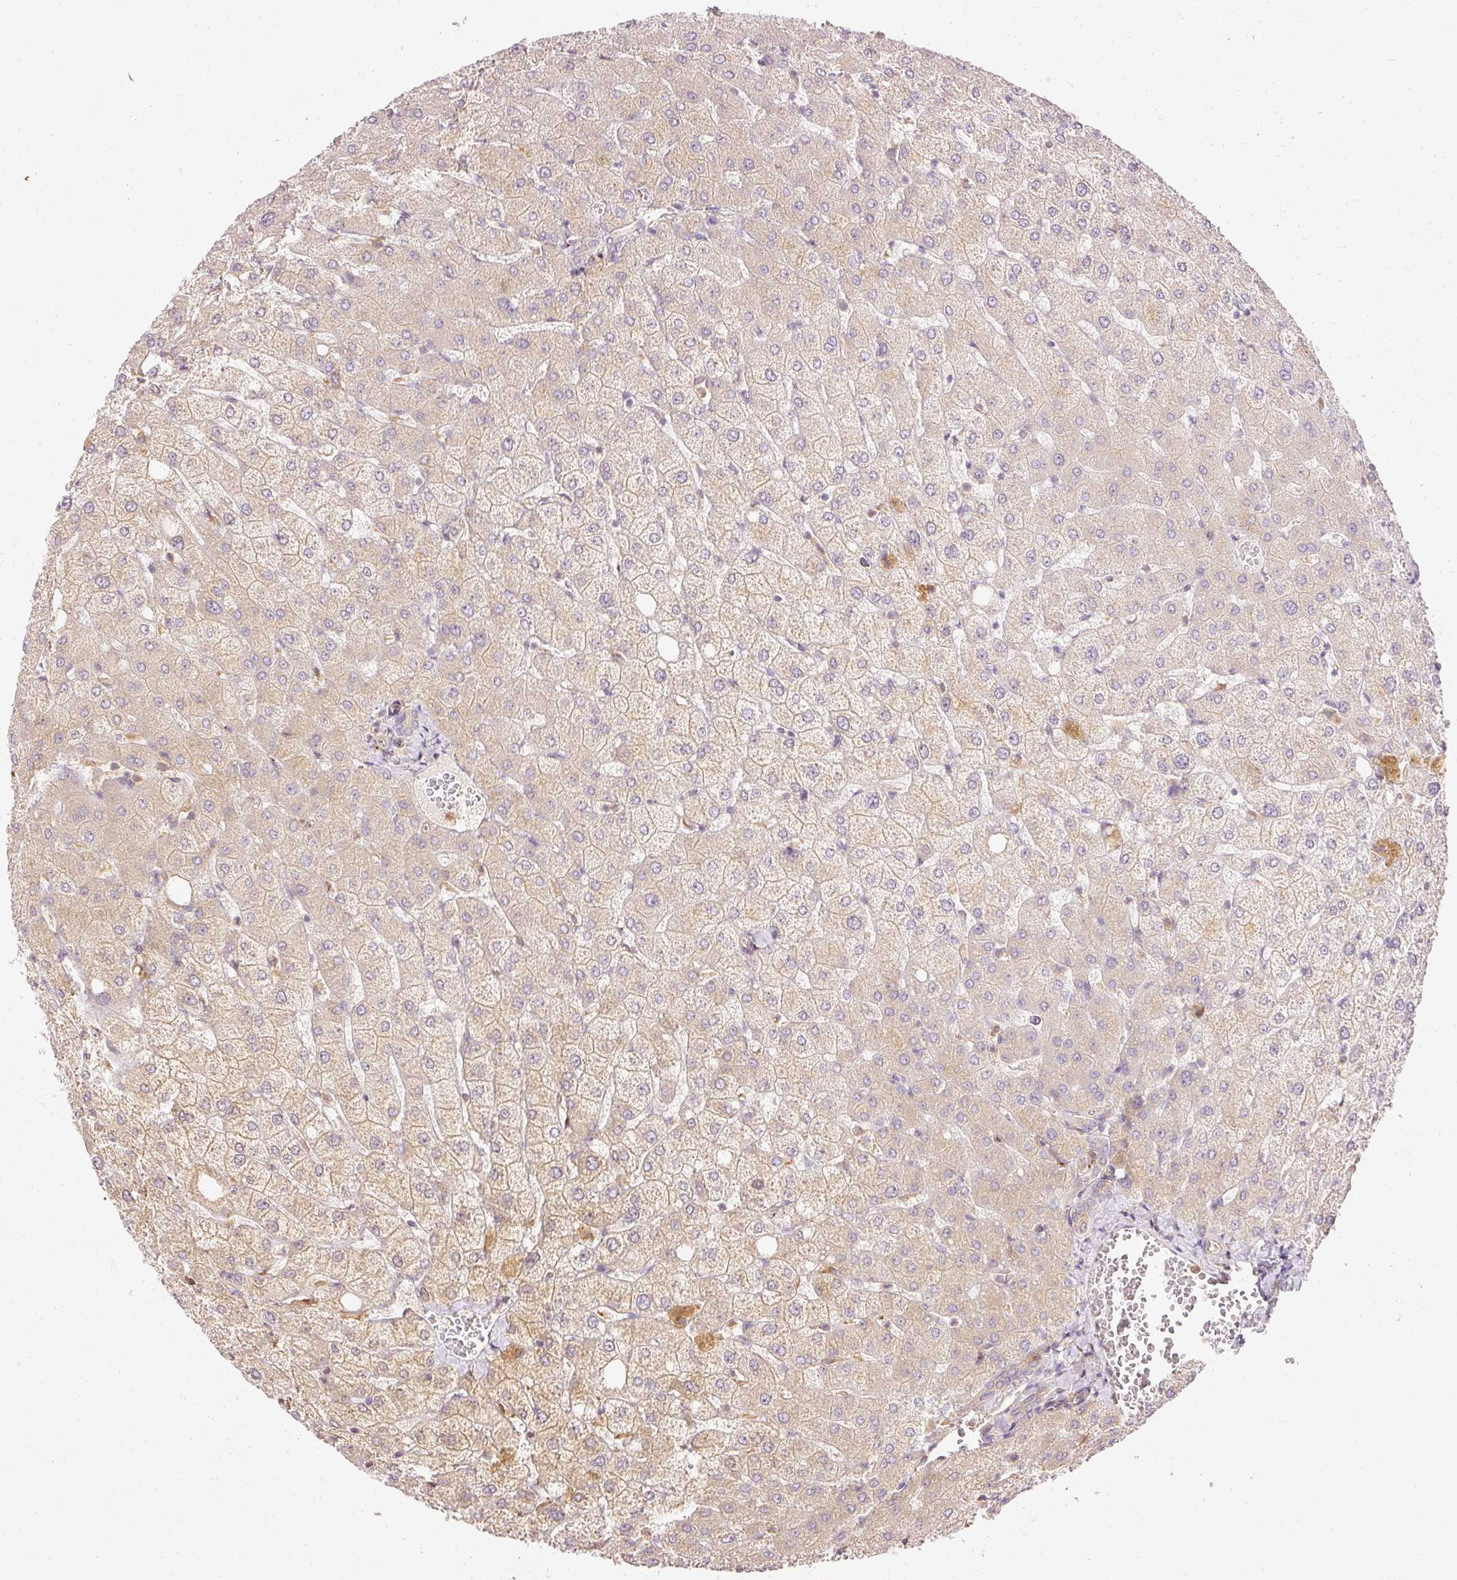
{"staining": {"intensity": "negative", "quantity": "none", "location": "none"}, "tissue": "liver", "cell_type": "Cholangiocytes", "image_type": "normal", "snomed": [{"axis": "morphology", "description": "Normal tissue, NOS"}, {"axis": "topography", "description": "Liver"}], "caption": "The image displays no staining of cholangiocytes in unremarkable liver.", "gene": "ARMH3", "patient": {"sex": "female", "age": 54}}